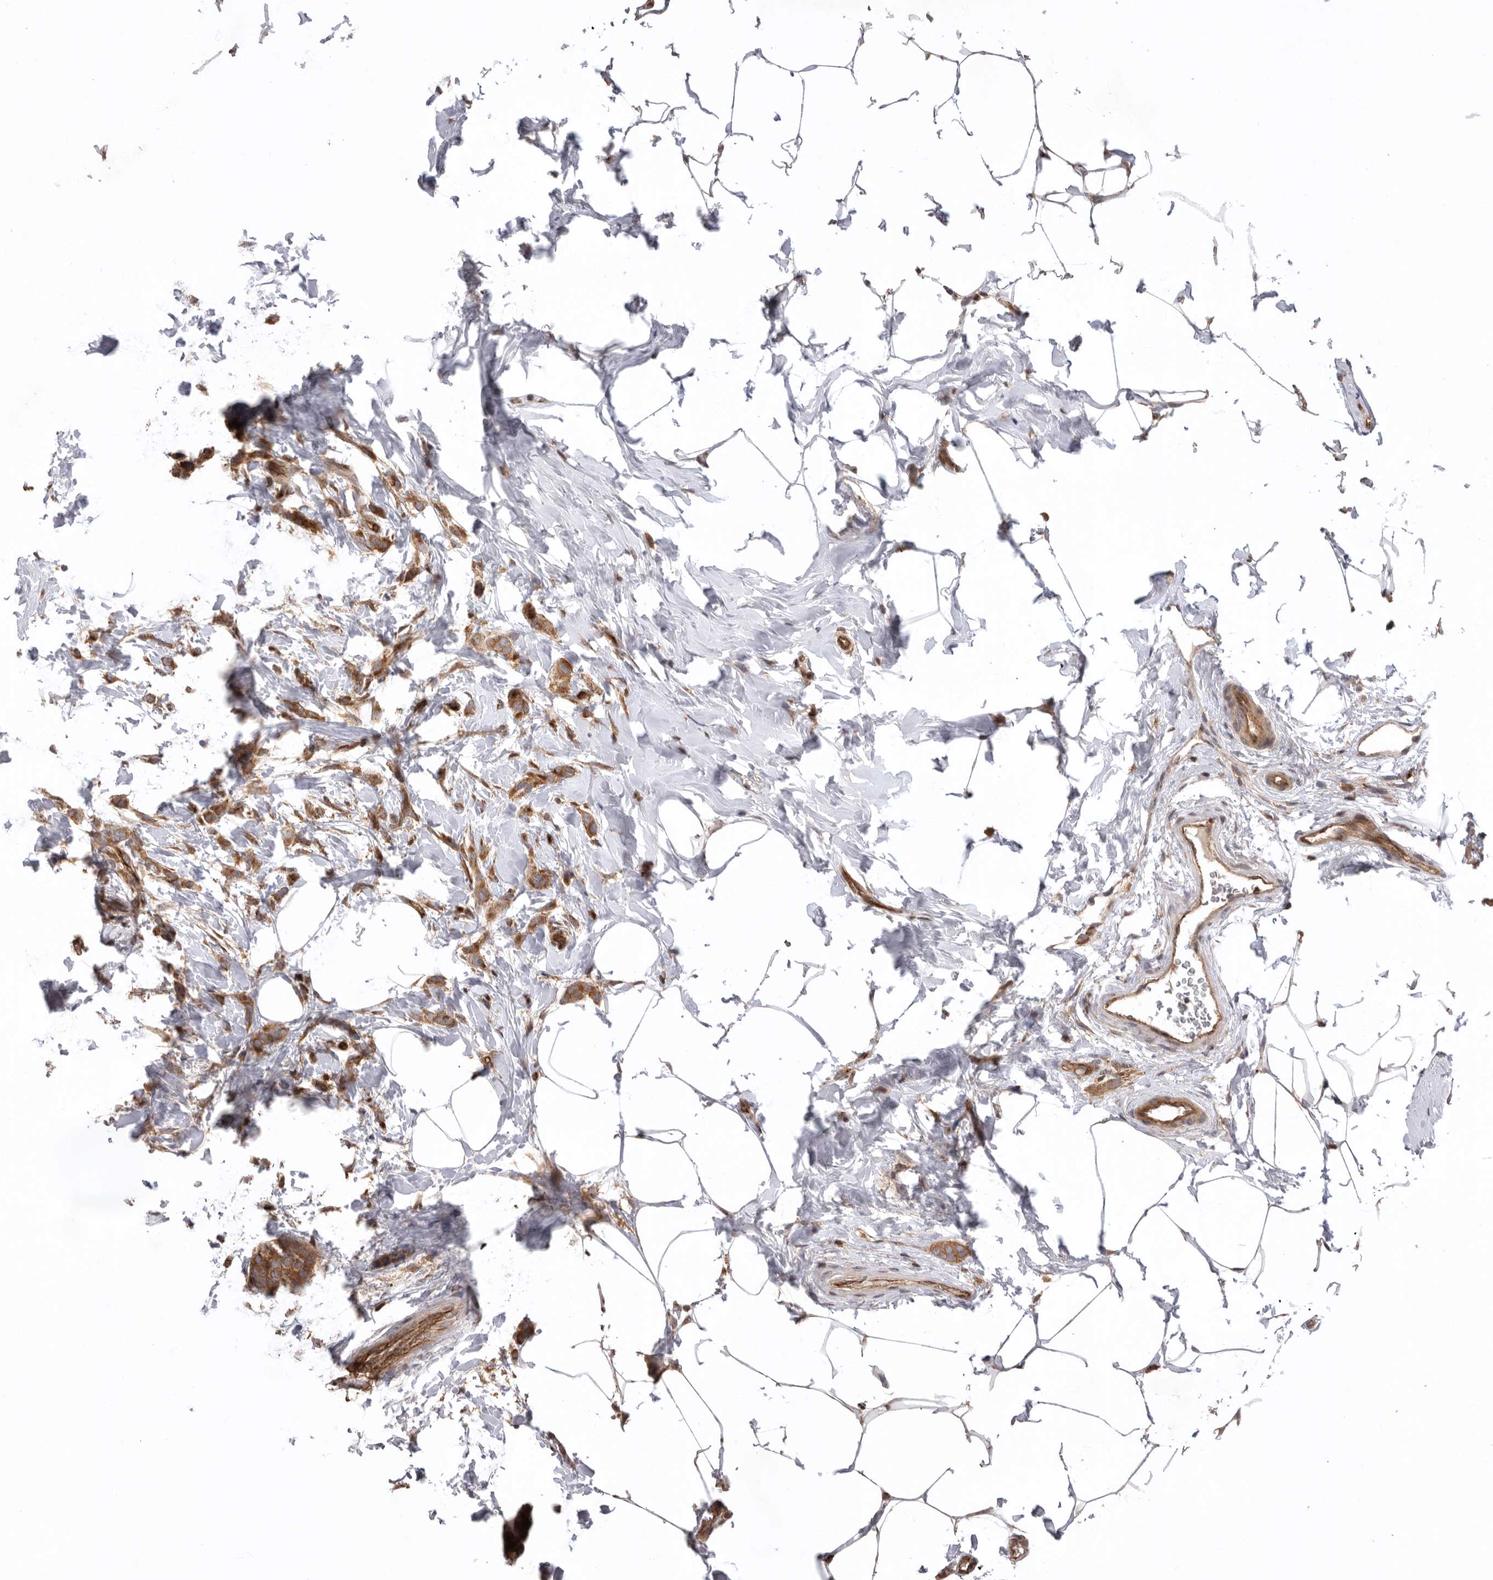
{"staining": {"intensity": "moderate", "quantity": ">75%", "location": "cytoplasmic/membranous"}, "tissue": "breast cancer", "cell_type": "Tumor cells", "image_type": "cancer", "snomed": [{"axis": "morphology", "description": "Lobular carcinoma, in situ"}, {"axis": "morphology", "description": "Lobular carcinoma"}, {"axis": "topography", "description": "Breast"}], "caption": "This is a histology image of IHC staining of breast lobular carcinoma in situ, which shows moderate expression in the cytoplasmic/membranous of tumor cells.", "gene": "DHDDS", "patient": {"sex": "female", "age": 41}}